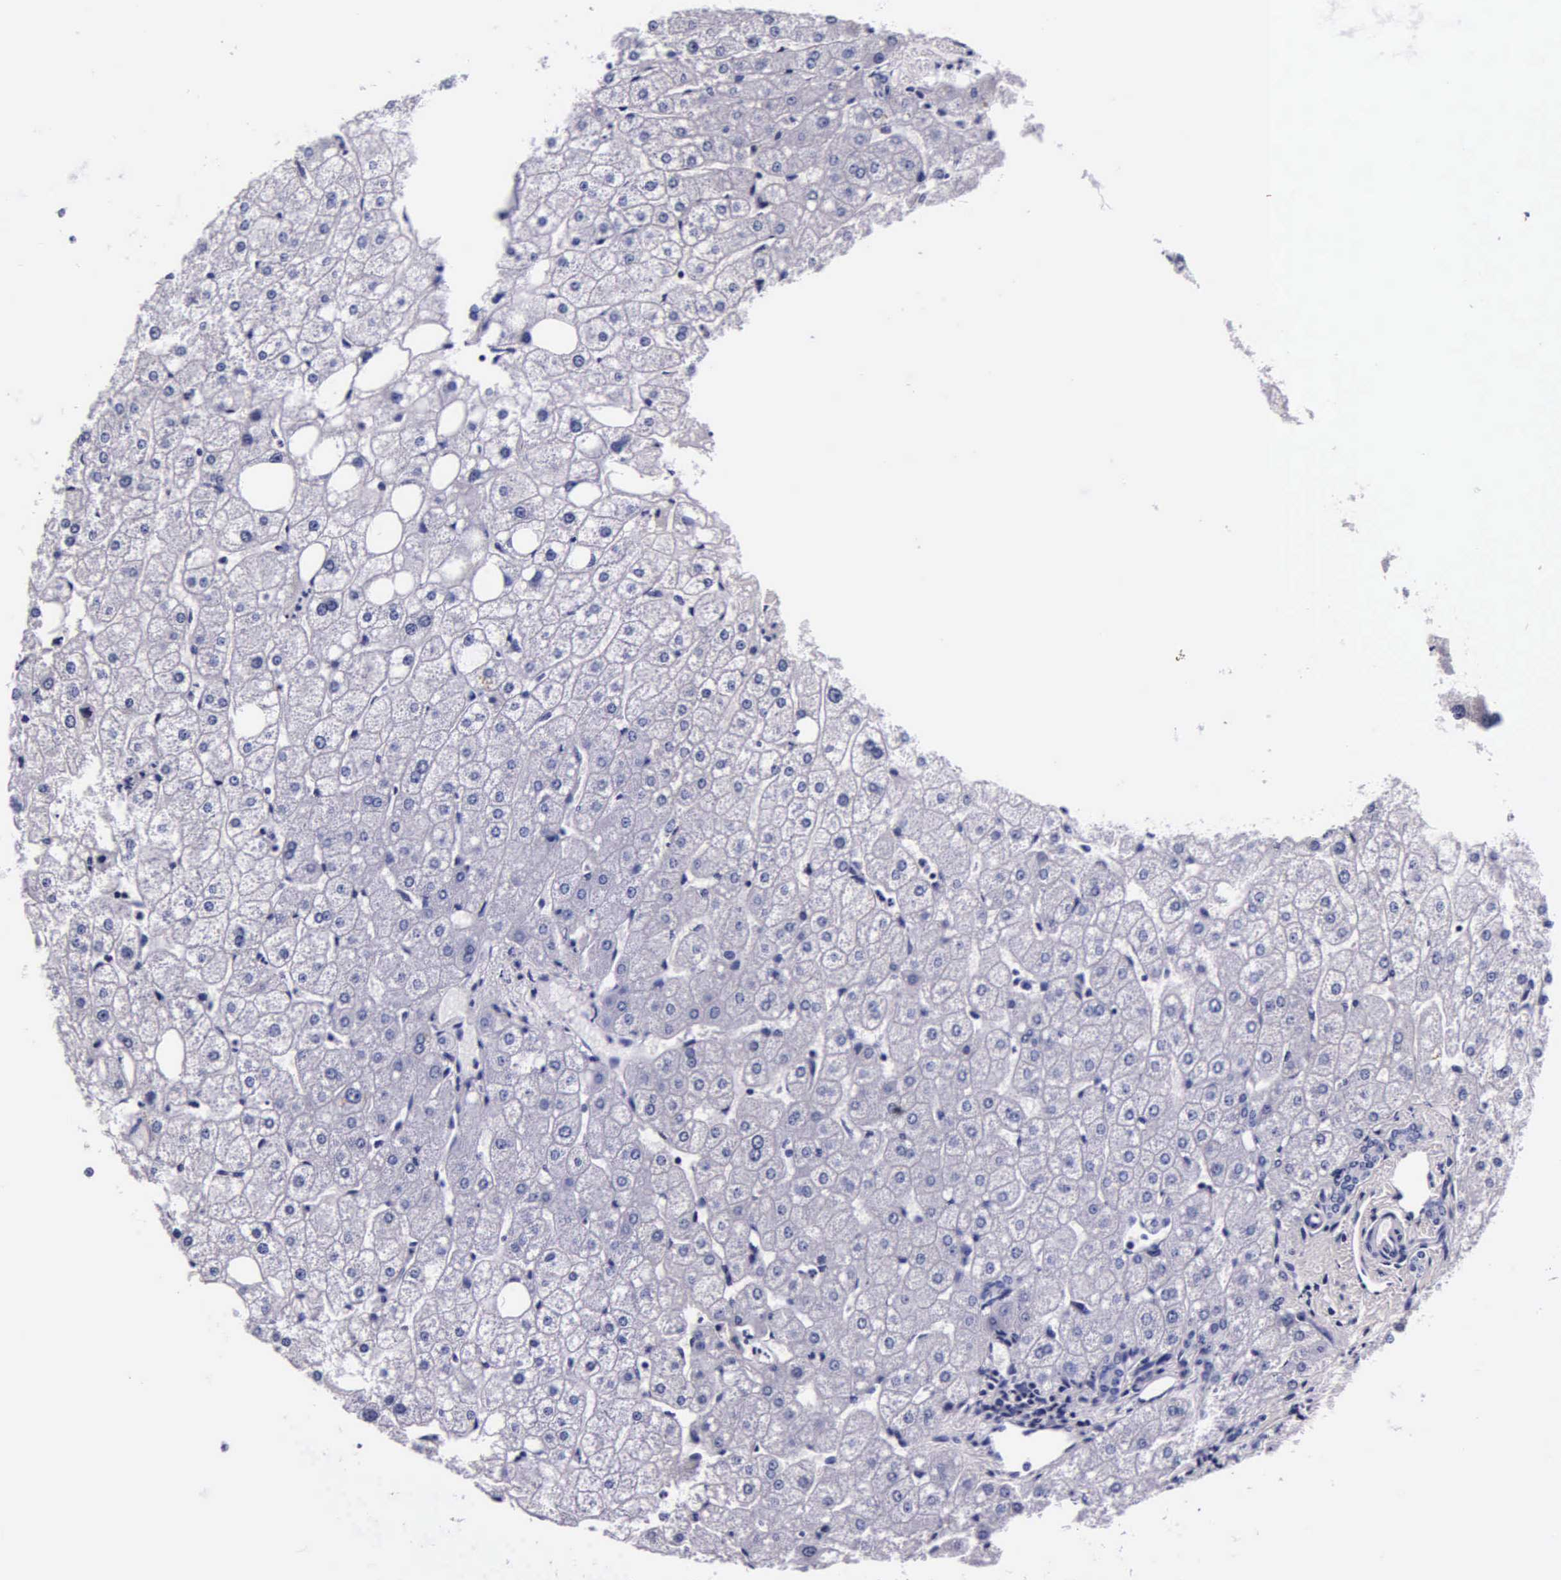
{"staining": {"intensity": "negative", "quantity": "none", "location": "none"}, "tissue": "liver", "cell_type": "Cholangiocytes", "image_type": "normal", "snomed": [{"axis": "morphology", "description": "Normal tissue, NOS"}, {"axis": "topography", "description": "Liver"}], "caption": "Immunohistochemistry (IHC) of unremarkable human liver reveals no expression in cholangiocytes.", "gene": "DGCR2", "patient": {"sex": "male", "age": 35}}